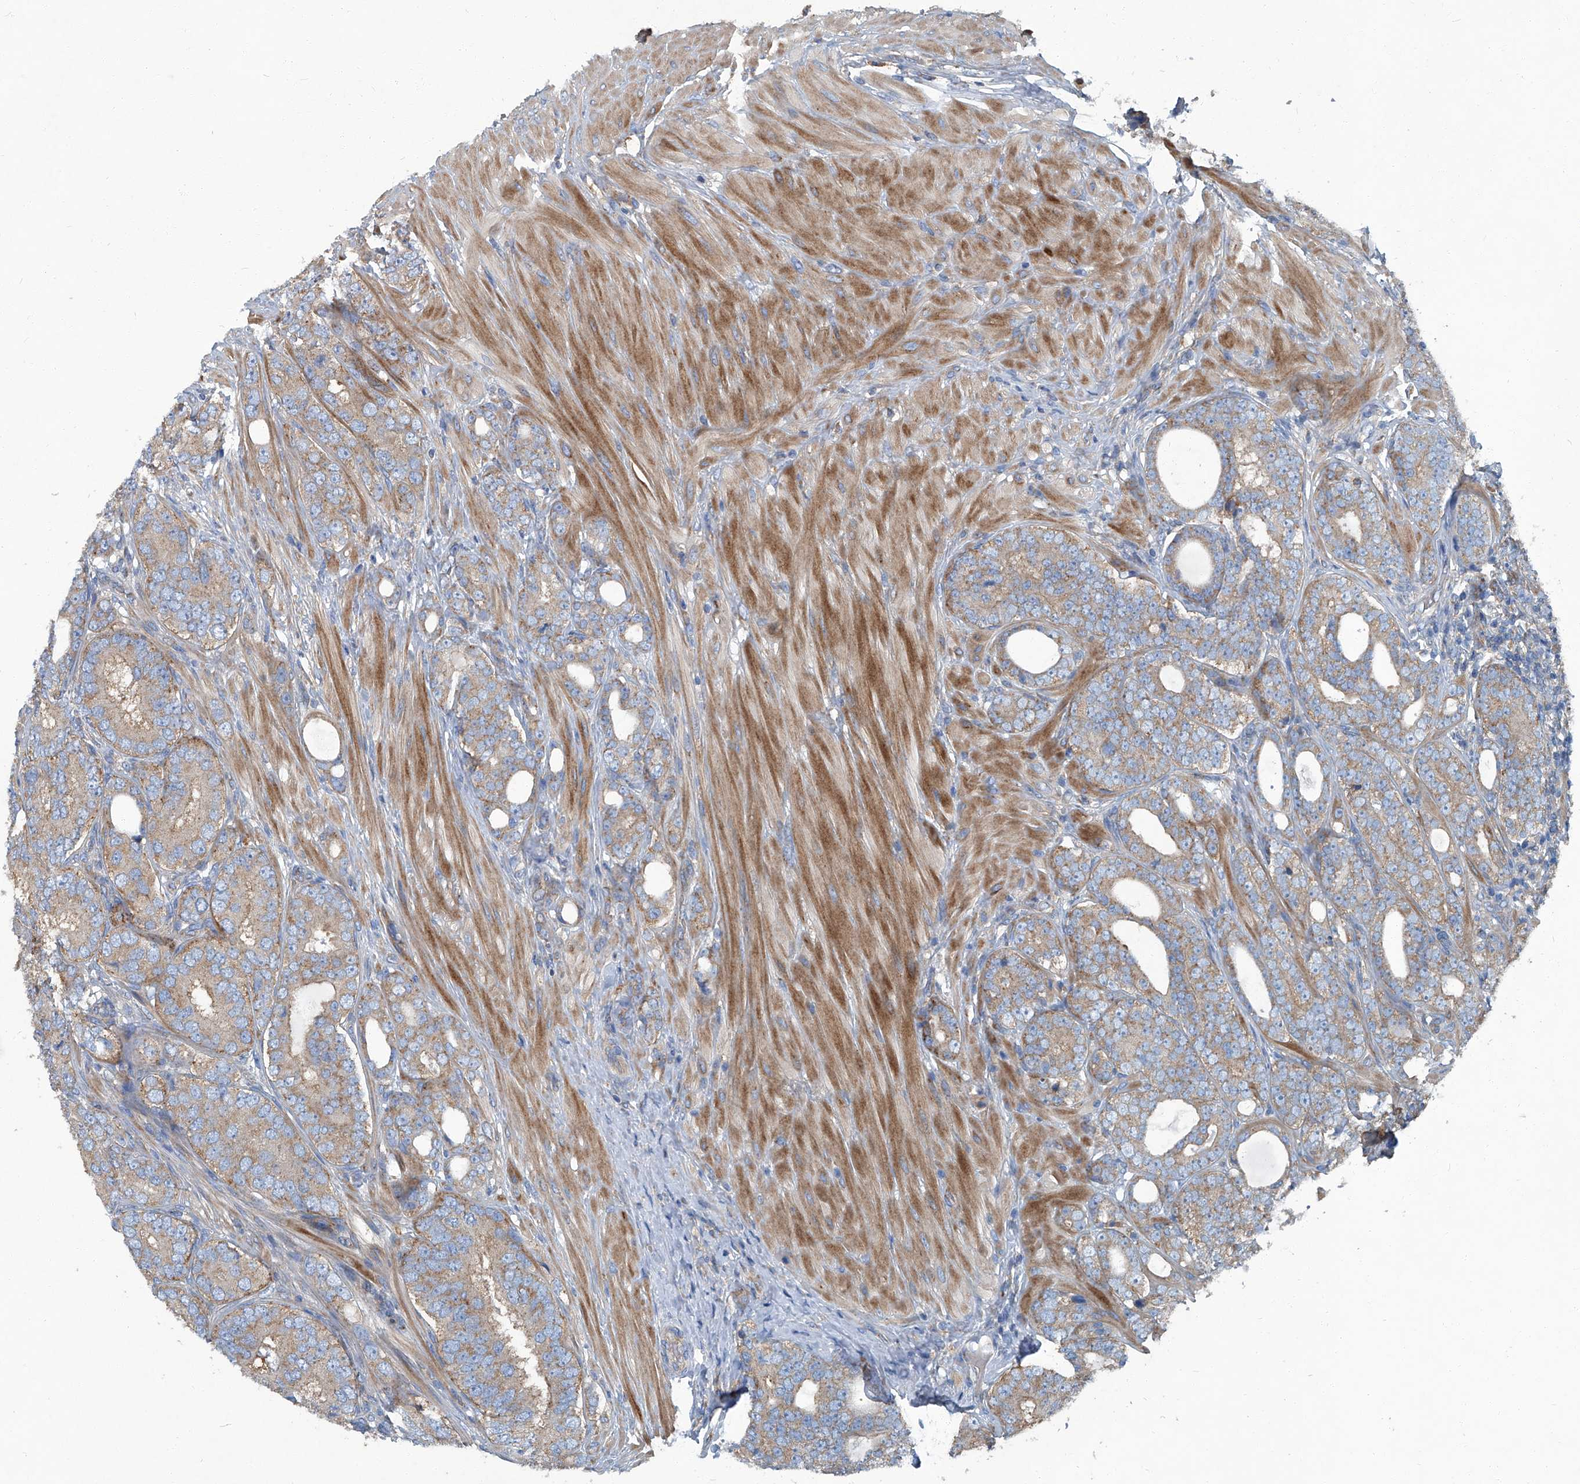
{"staining": {"intensity": "weak", "quantity": ">75%", "location": "cytoplasmic/membranous"}, "tissue": "prostate cancer", "cell_type": "Tumor cells", "image_type": "cancer", "snomed": [{"axis": "morphology", "description": "Adenocarcinoma, High grade"}, {"axis": "topography", "description": "Prostate"}], "caption": "Weak cytoplasmic/membranous protein staining is identified in about >75% of tumor cells in adenocarcinoma (high-grade) (prostate).", "gene": "PIGH", "patient": {"sex": "male", "age": 56}}